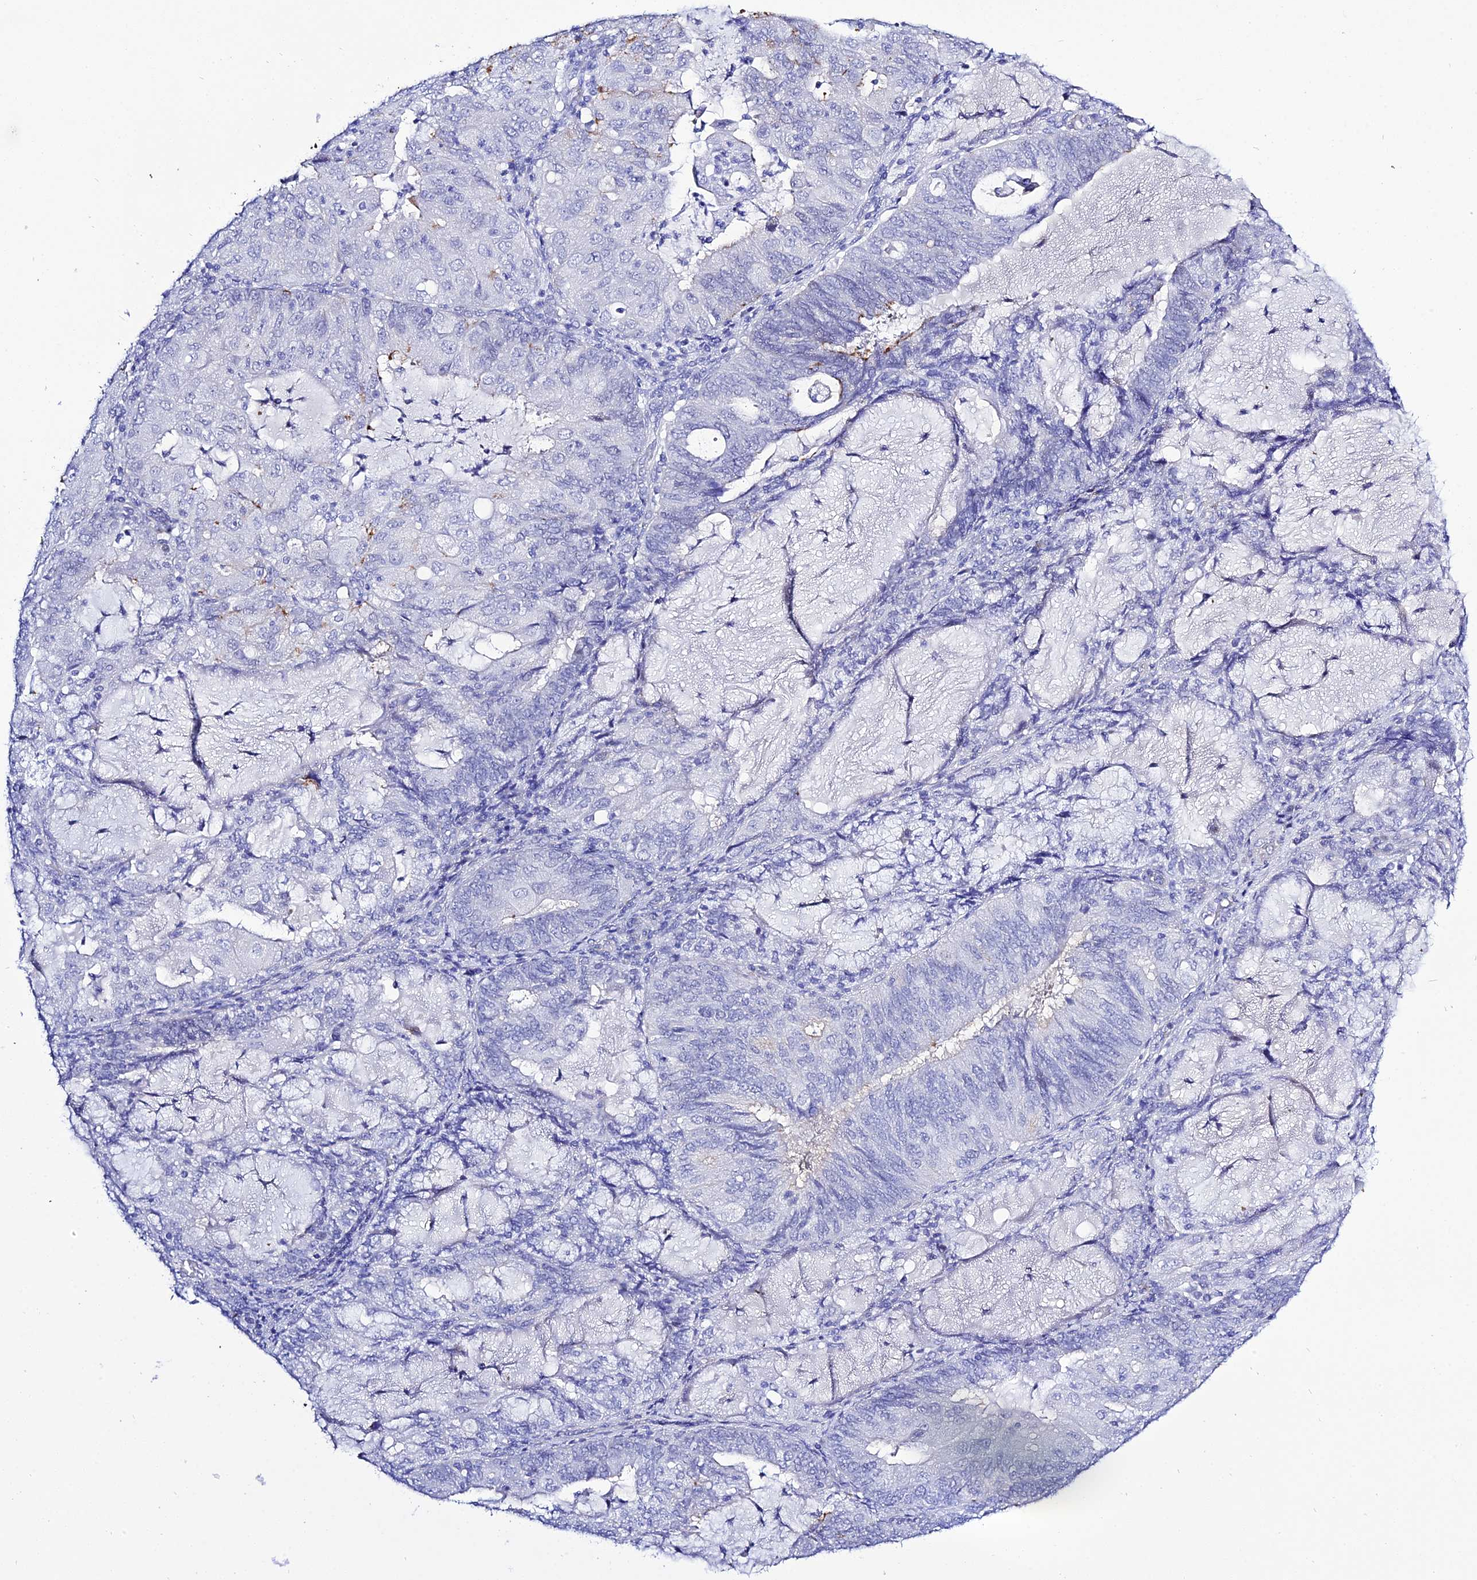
{"staining": {"intensity": "moderate", "quantity": "<25%", "location": "cytoplasmic/membranous"}, "tissue": "endometrial cancer", "cell_type": "Tumor cells", "image_type": "cancer", "snomed": [{"axis": "morphology", "description": "Adenocarcinoma, NOS"}, {"axis": "topography", "description": "Endometrium"}], "caption": "About <25% of tumor cells in endometrial adenocarcinoma show moderate cytoplasmic/membranous protein positivity as visualized by brown immunohistochemical staining.", "gene": "DEFB107A", "patient": {"sex": "female", "age": 81}}